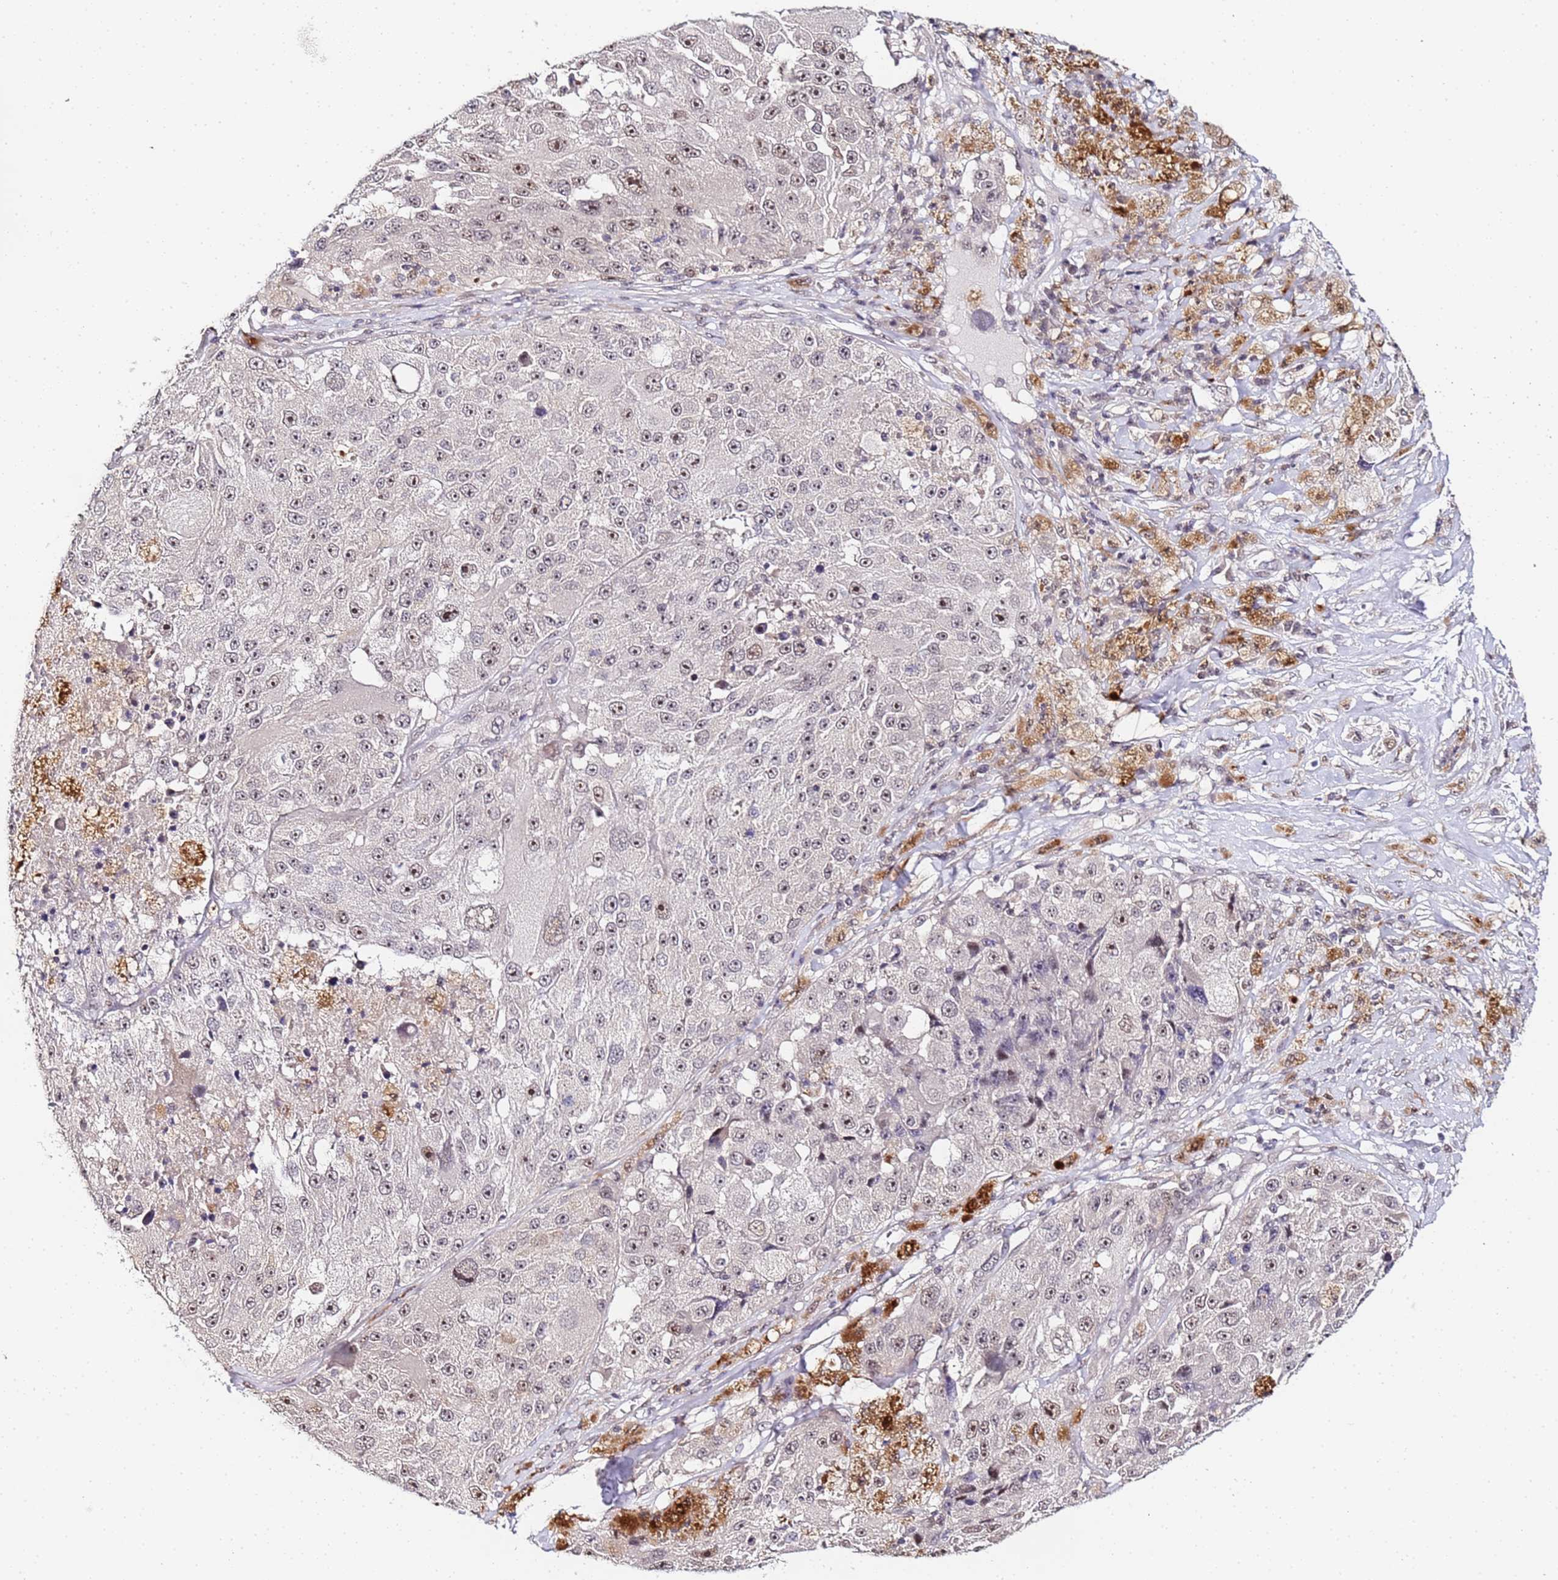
{"staining": {"intensity": "moderate", "quantity": "25%-75%", "location": "nuclear"}, "tissue": "melanoma", "cell_type": "Tumor cells", "image_type": "cancer", "snomed": [{"axis": "morphology", "description": "Malignant melanoma, Metastatic site"}, {"axis": "topography", "description": "Lymph node"}], "caption": "Melanoma stained with a brown dye demonstrates moderate nuclear positive staining in approximately 25%-75% of tumor cells.", "gene": "LSM3", "patient": {"sex": "male", "age": 62}}